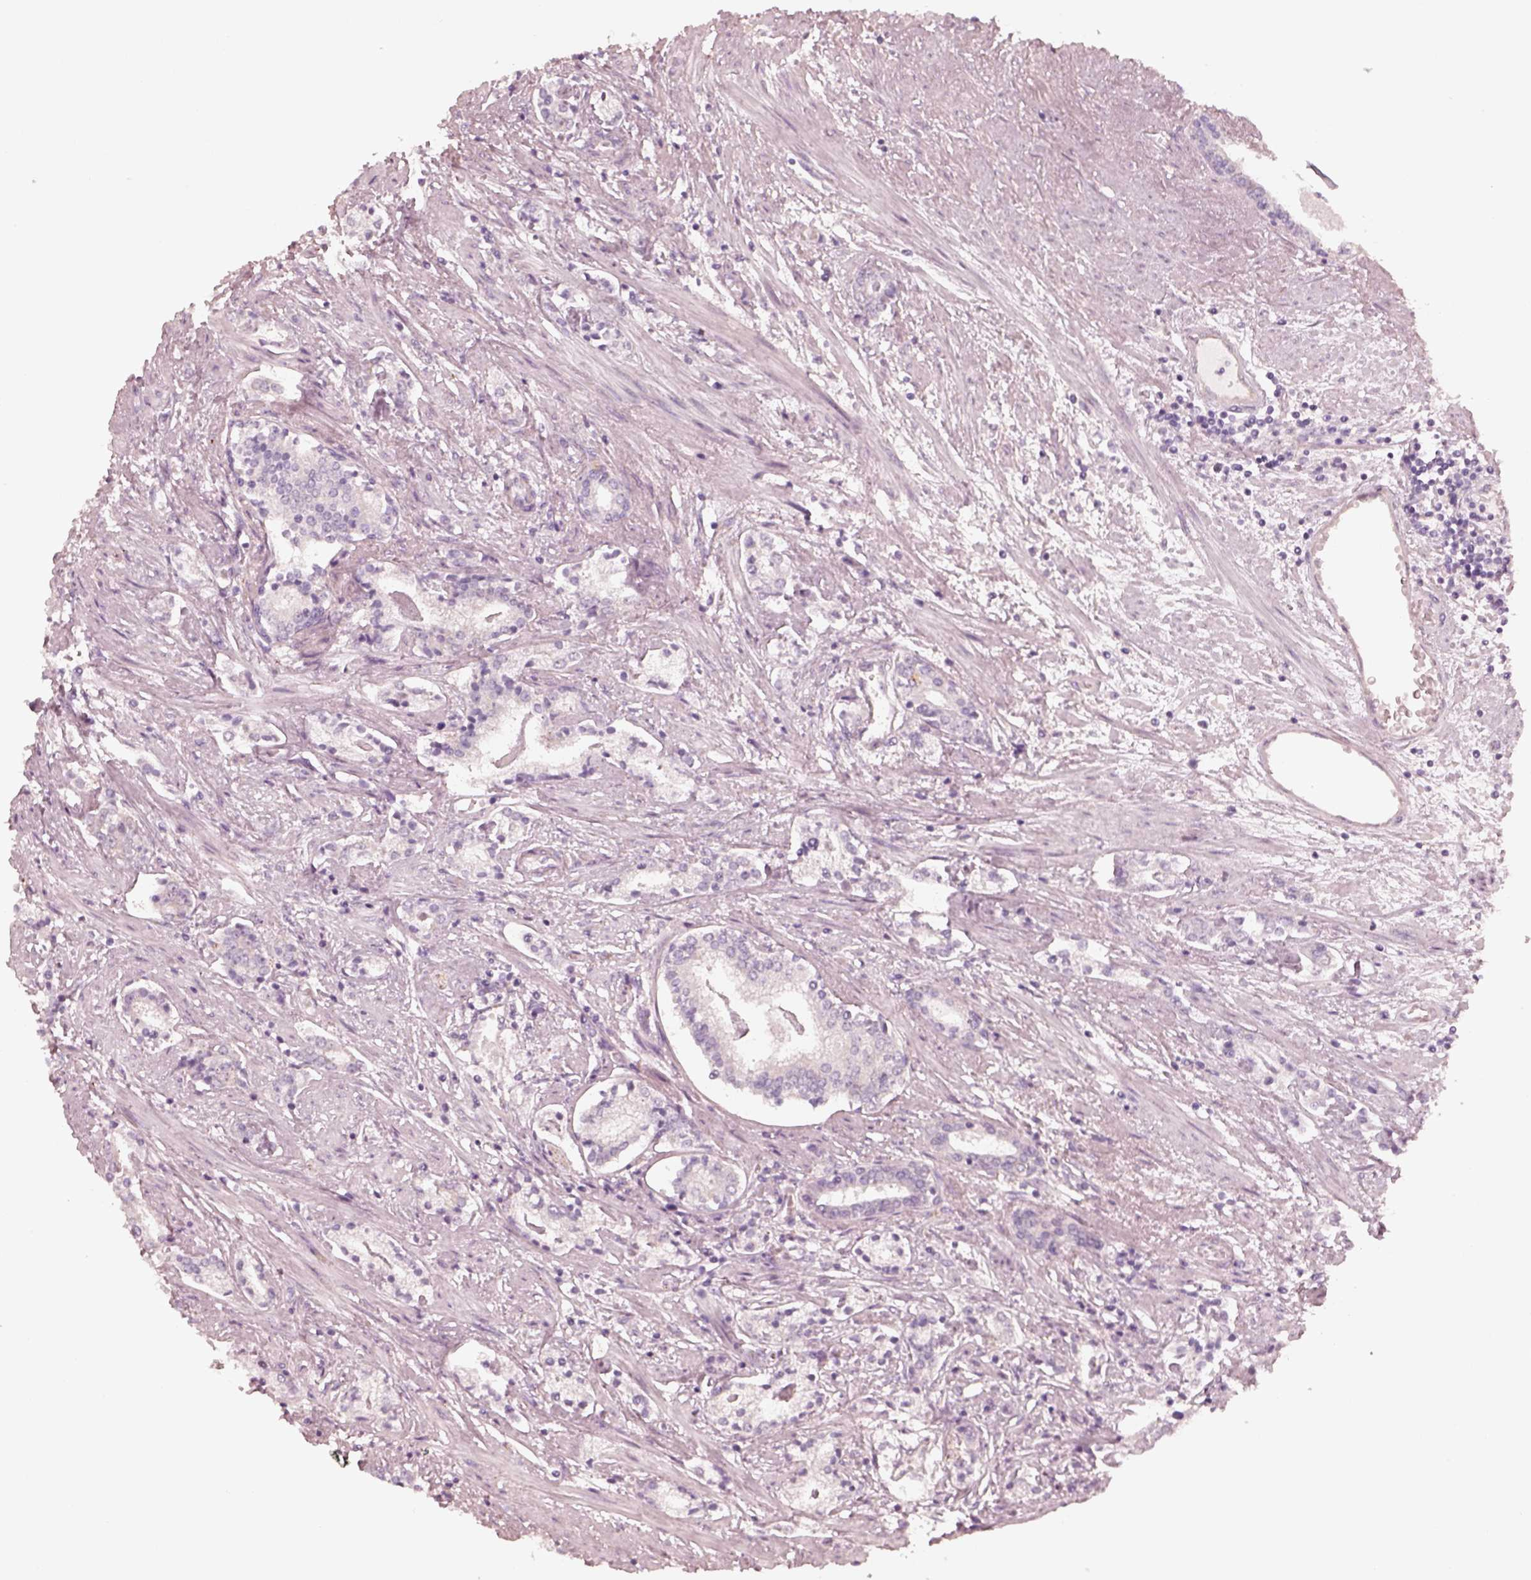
{"staining": {"intensity": "negative", "quantity": "none", "location": "none"}, "tissue": "prostate cancer", "cell_type": "Tumor cells", "image_type": "cancer", "snomed": [{"axis": "morphology", "description": "Adenocarcinoma, NOS"}, {"axis": "topography", "description": "Prostate"}], "caption": "DAB immunohistochemical staining of human adenocarcinoma (prostate) displays no significant expression in tumor cells.", "gene": "RAB3C", "patient": {"sex": "male", "age": 64}}